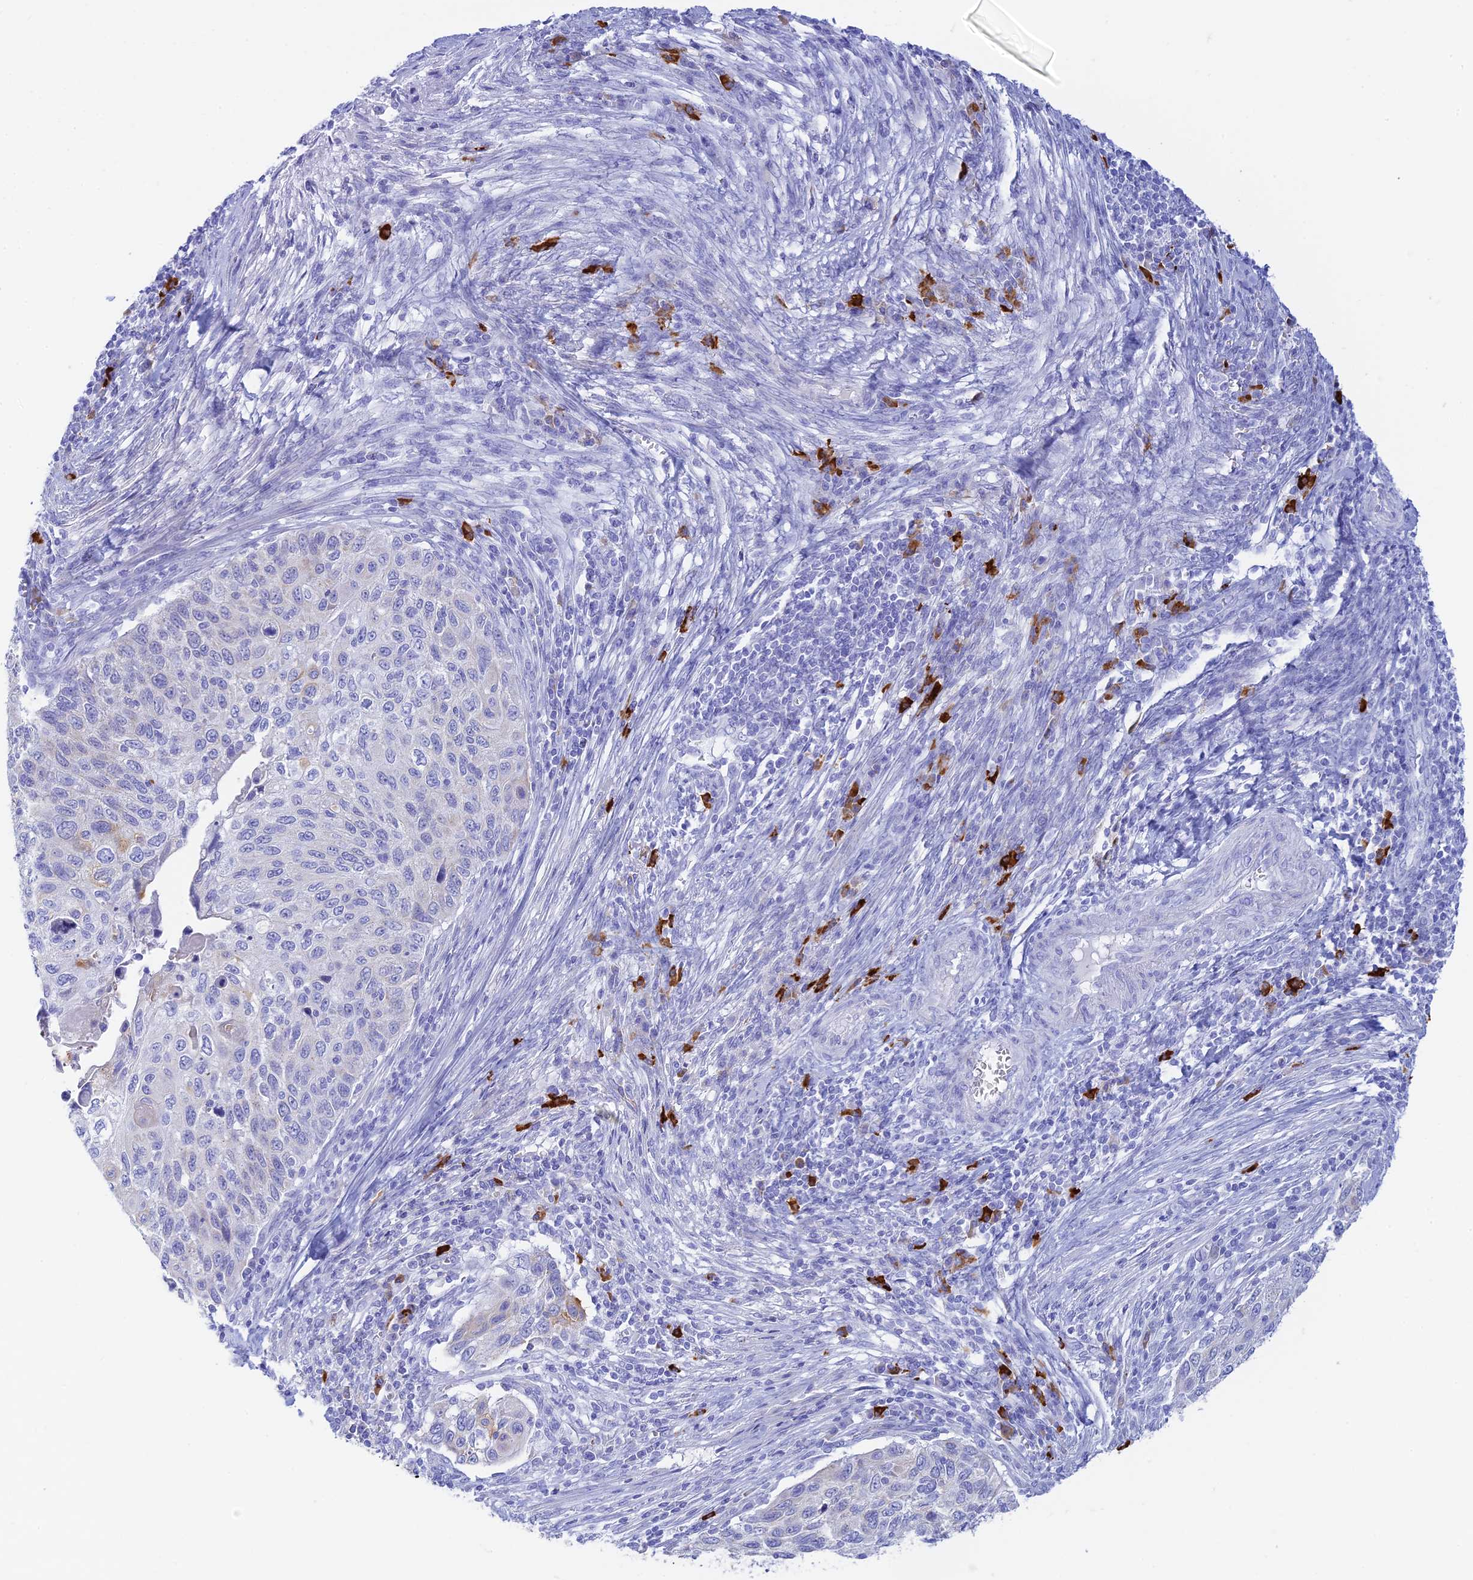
{"staining": {"intensity": "negative", "quantity": "none", "location": "none"}, "tissue": "cervical cancer", "cell_type": "Tumor cells", "image_type": "cancer", "snomed": [{"axis": "morphology", "description": "Squamous cell carcinoma, NOS"}, {"axis": "topography", "description": "Cervix"}], "caption": "A high-resolution histopathology image shows immunohistochemistry staining of squamous cell carcinoma (cervical), which exhibits no significant staining in tumor cells. (Stains: DAB IHC with hematoxylin counter stain, Microscopy: brightfield microscopy at high magnification).", "gene": "CEP152", "patient": {"sex": "female", "age": 70}}